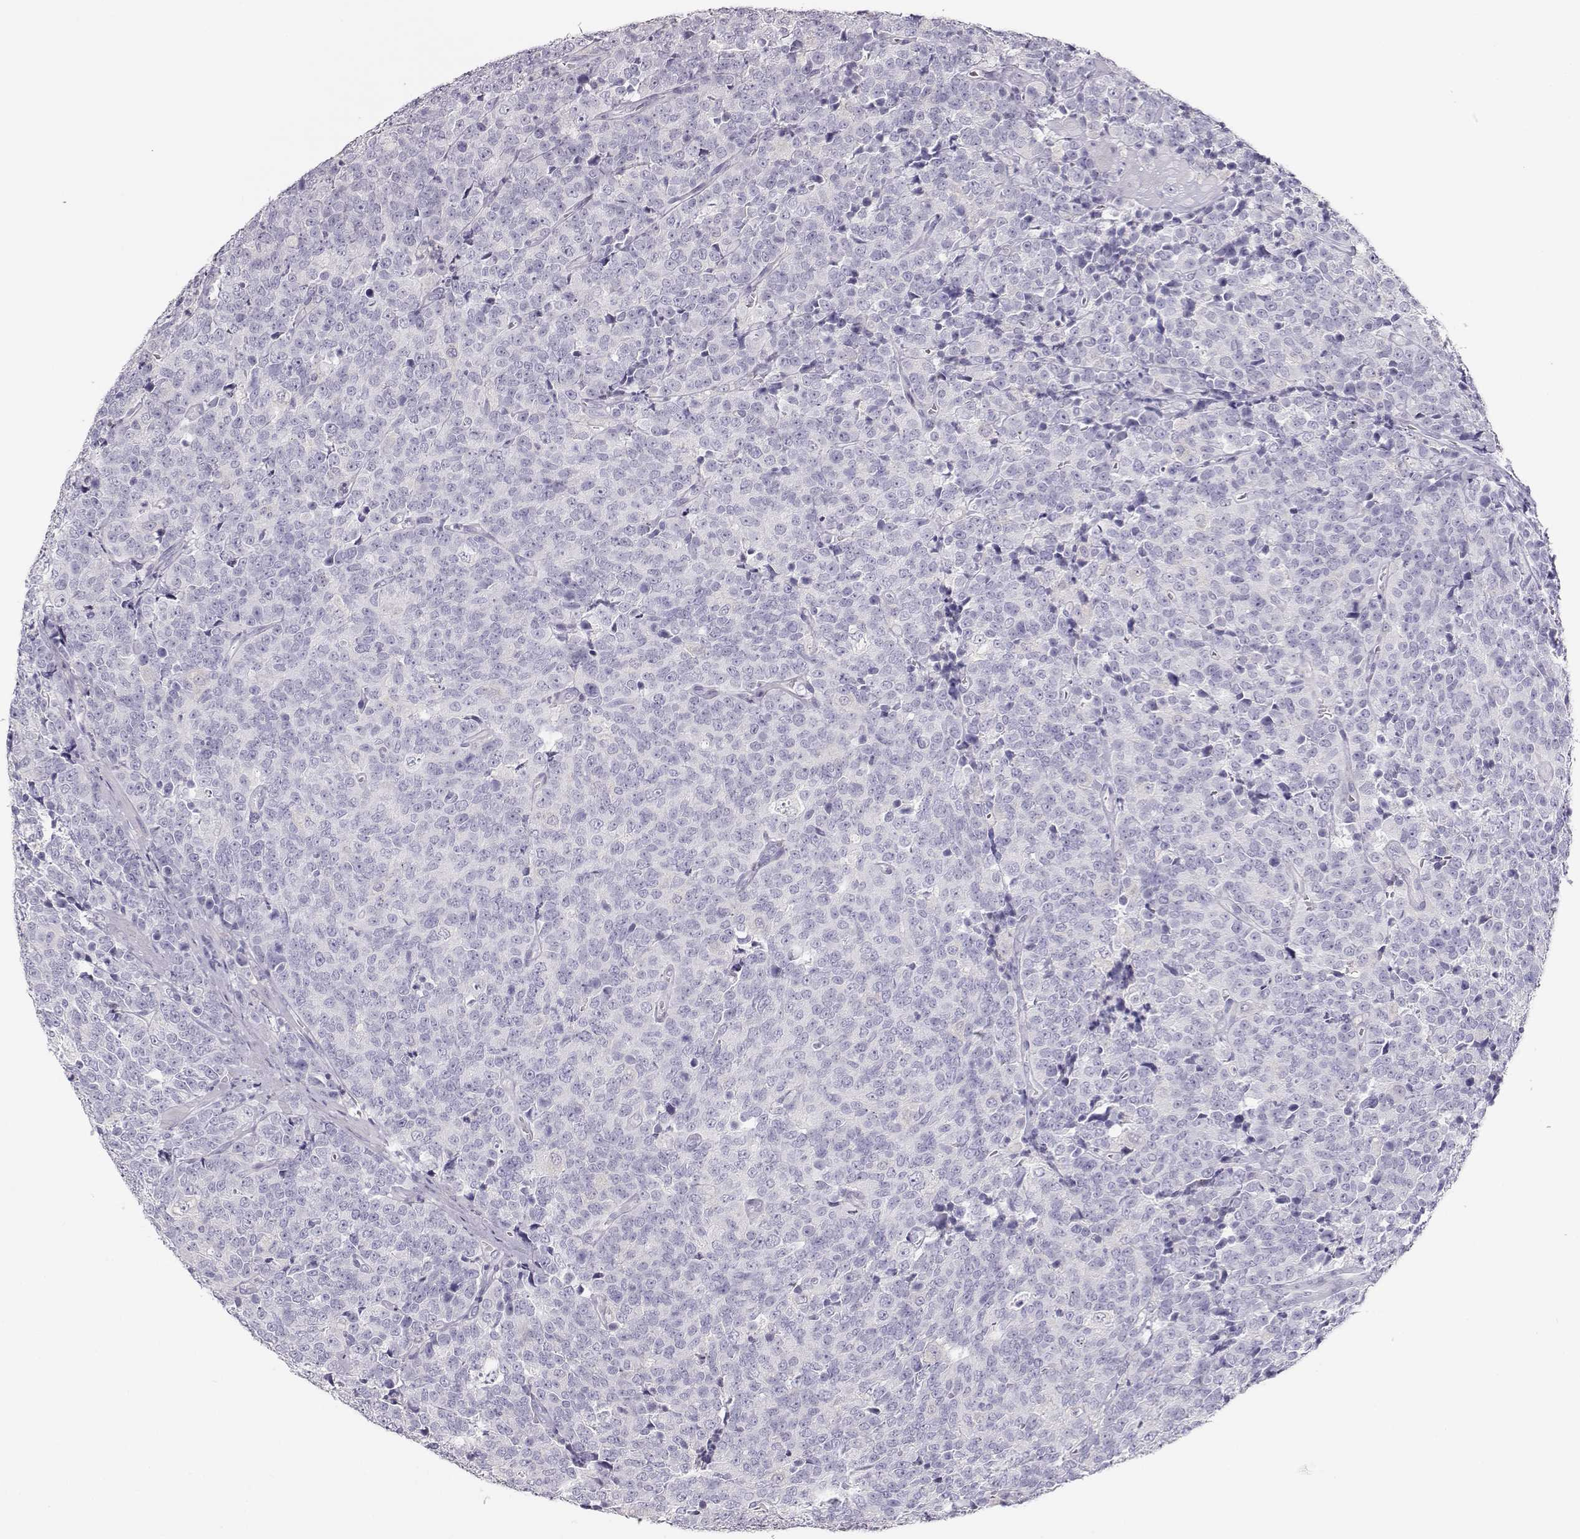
{"staining": {"intensity": "negative", "quantity": "none", "location": "none"}, "tissue": "prostate cancer", "cell_type": "Tumor cells", "image_type": "cancer", "snomed": [{"axis": "morphology", "description": "Adenocarcinoma, NOS"}, {"axis": "topography", "description": "Prostate"}], "caption": "Immunohistochemical staining of human prostate cancer (adenocarcinoma) shows no significant expression in tumor cells.", "gene": "LEPR", "patient": {"sex": "male", "age": 67}}